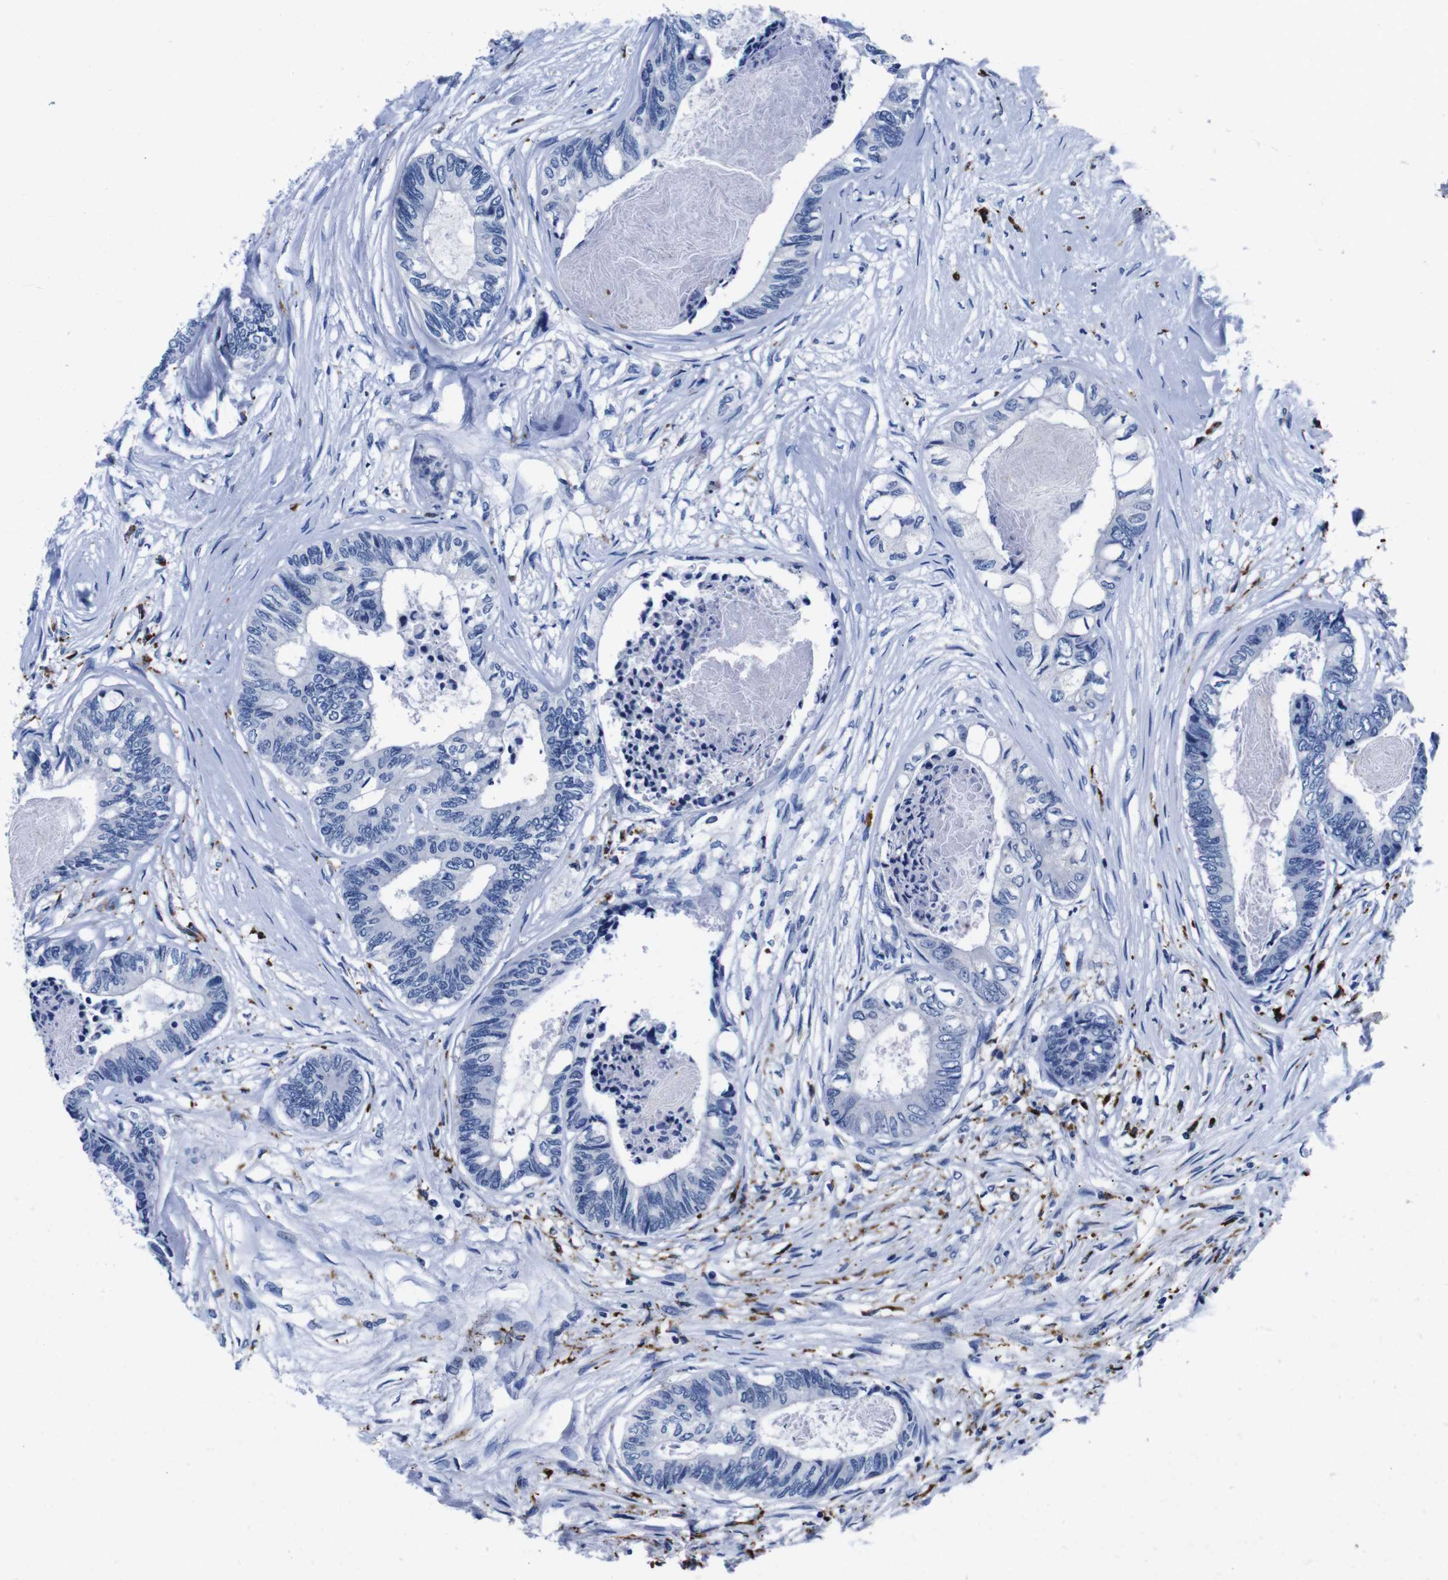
{"staining": {"intensity": "negative", "quantity": "none", "location": "none"}, "tissue": "colorectal cancer", "cell_type": "Tumor cells", "image_type": "cancer", "snomed": [{"axis": "morphology", "description": "Adenocarcinoma, NOS"}, {"axis": "topography", "description": "Rectum"}], "caption": "The immunohistochemistry histopathology image has no significant staining in tumor cells of adenocarcinoma (colorectal) tissue.", "gene": "HLA-DMB", "patient": {"sex": "male", "age": 63}}